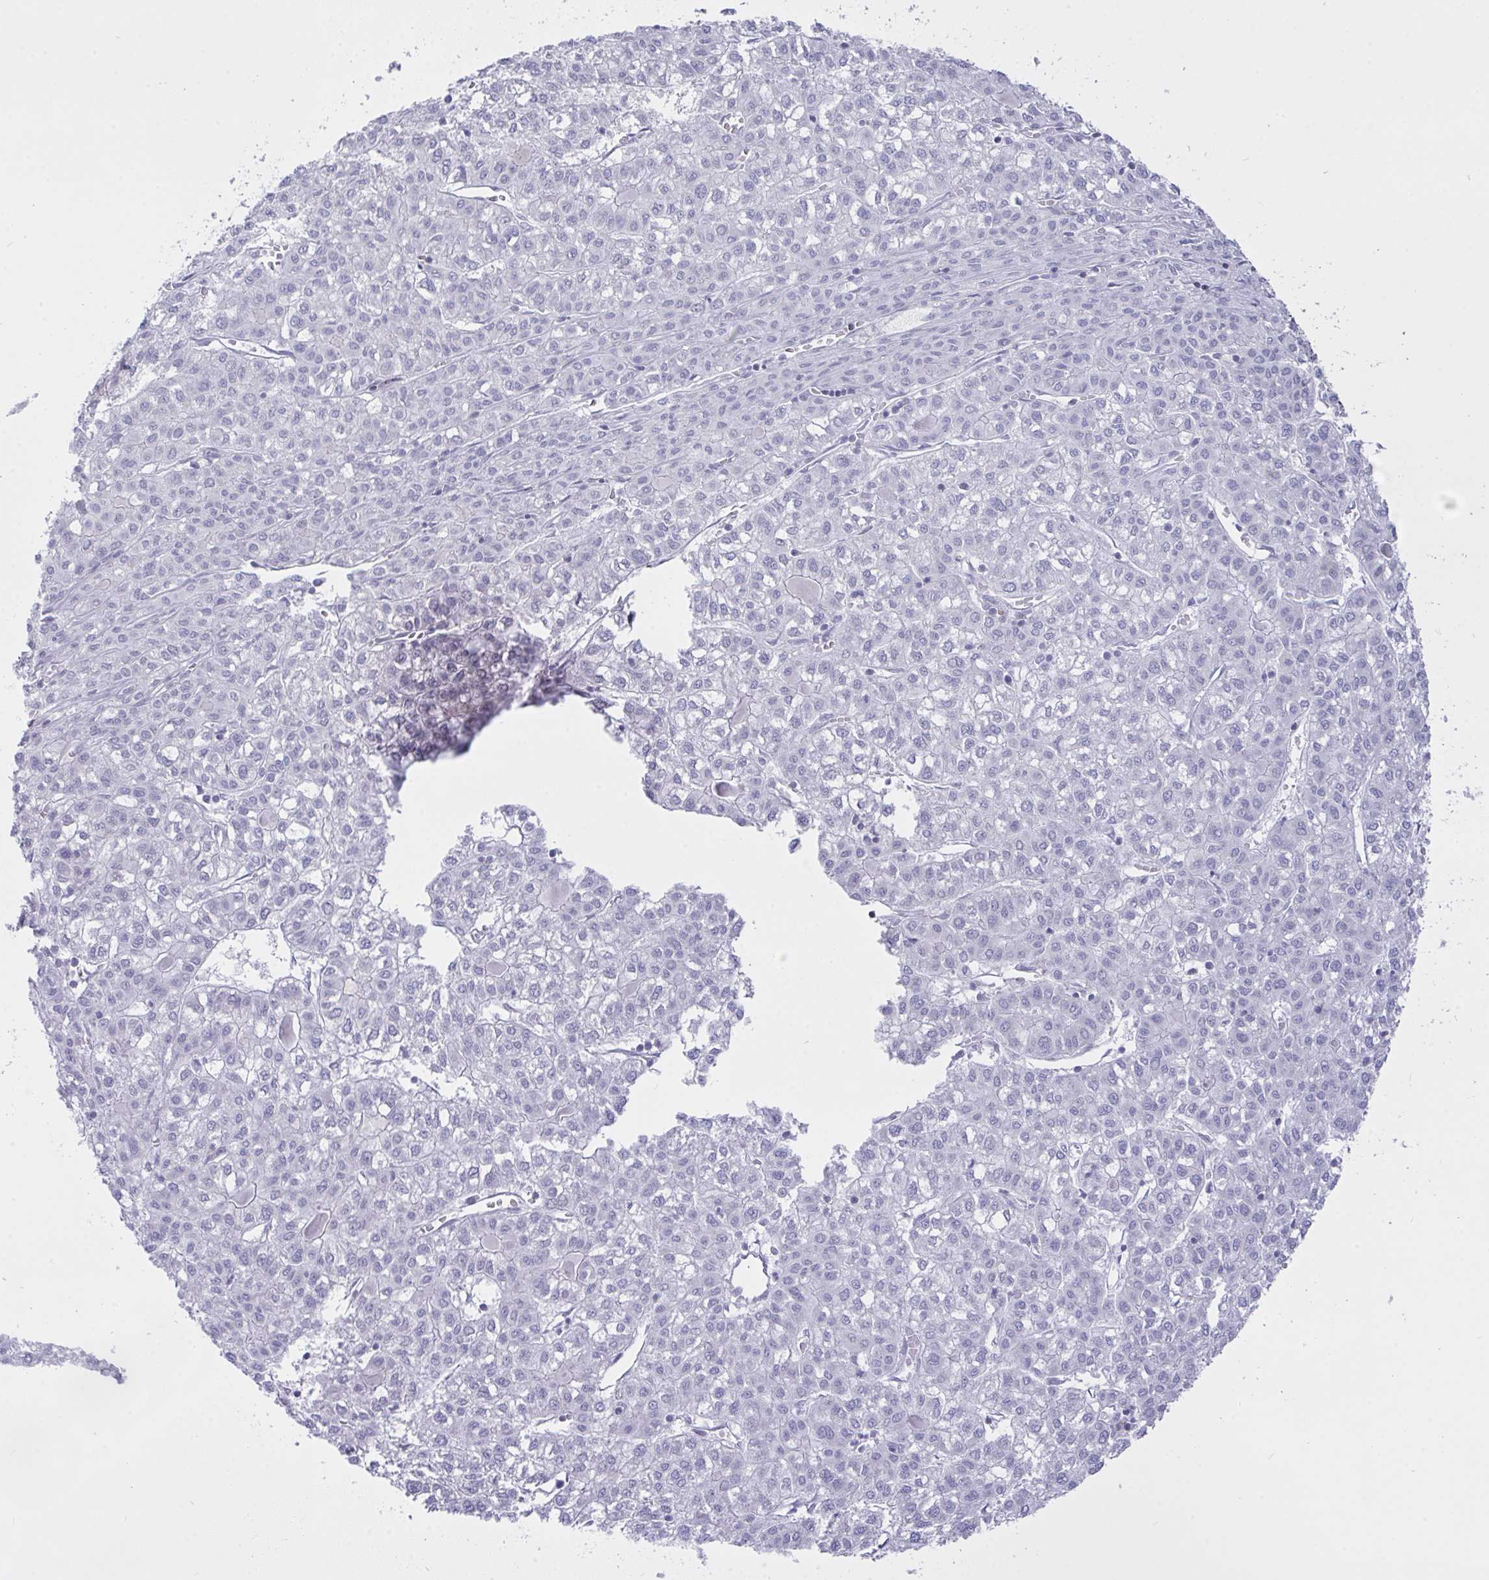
{"staining": {"intensity": "negative", "quantity": "none", "location": "none"}, "tissue": "liver cancer", "cell_type": "Tumor cells", "image_type": "cancer", "snomed": [{"axis": "morphology", "description": "Carcinoma, Hepatocellular, NOS"}, {"axis": "topography", "description": "Liver"}], "caption": "Micrograph shows no protein positivity in tumor cells of liver cancer tissue.", "gene": "FBXL22", "patient": {"sex": "female", "age": 43}}